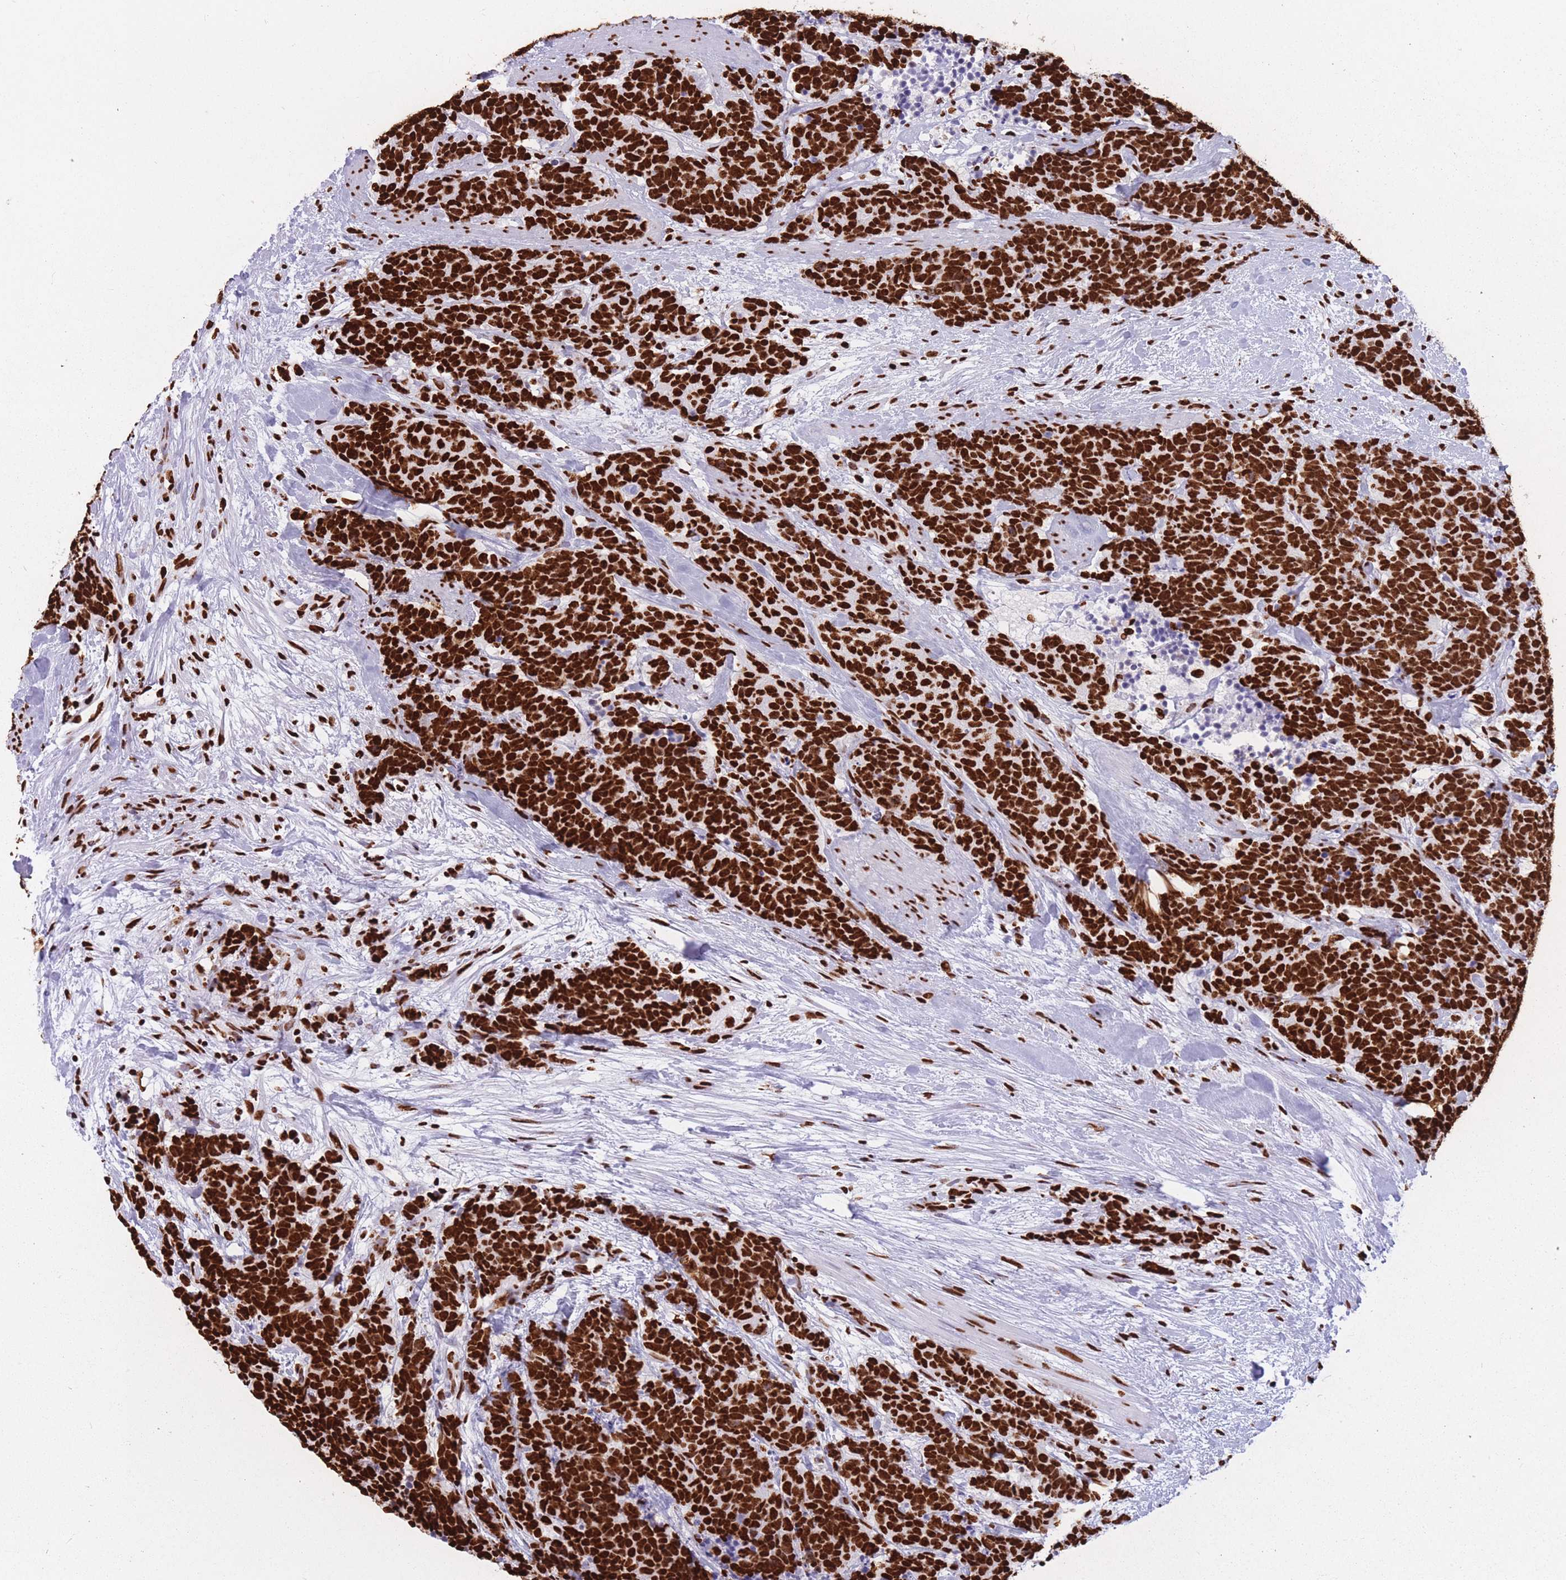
{"staining": {"intensity": "strong", "quantity": ">75%", "location": "nuclear"}, "tissue": "carcinoid", "cell_type": "Tumor cells", "image_type": "cancer", "snomed": [{"axis": "morphology", "description": "Carcinoma, NOS"}, {"axis": "morphology", "description": "Carcinoid, malignant, NOS"}, {"axis": "topography", "description": "Prostate"}], "caption": "Brown immunohistochemical staining in malignant carcinoid displays strong nuclear positivity in approximately >75% of tumor cells.", "gene": "HNRNPUL1", "patient": {"sex": "male", "age": 57}}